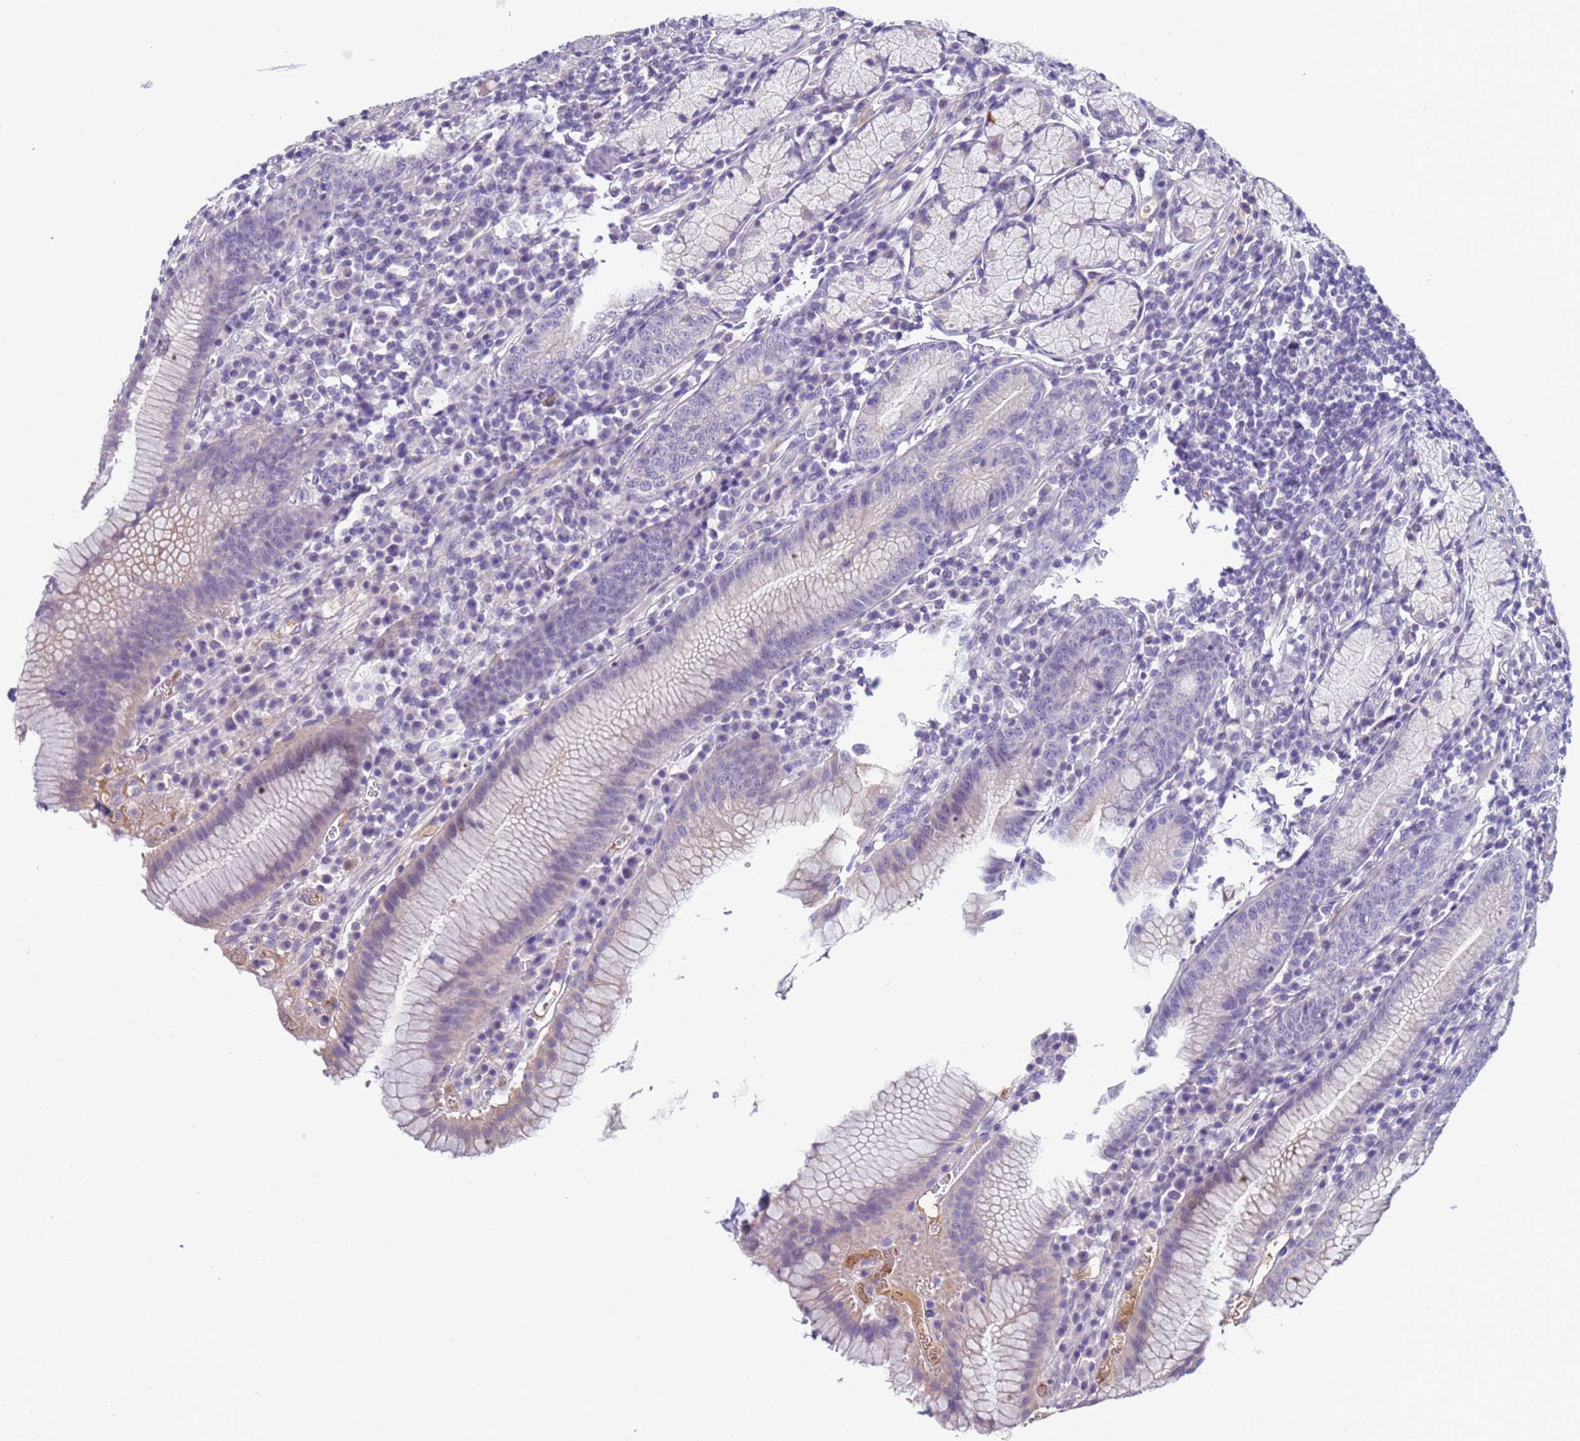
{"staining": {"intensity": "weak", "quantity": "<25%", "location": "cytoplasmic/membranous"}, "tissue": "stomach", "cell_type": "Glandular cells", "image_type": "normal", "snomed": [{"axis": "morphology", "description": "Normal tissue, NOS"}, {"axis": "topography", "description": "Stomach"}], "caption": "Immunohistochemical staining of unremarkable stomach displays no significant staining in glandular cells.", "gene": "TRIM51G", "patient": {"sex": "male", "age": 55}}